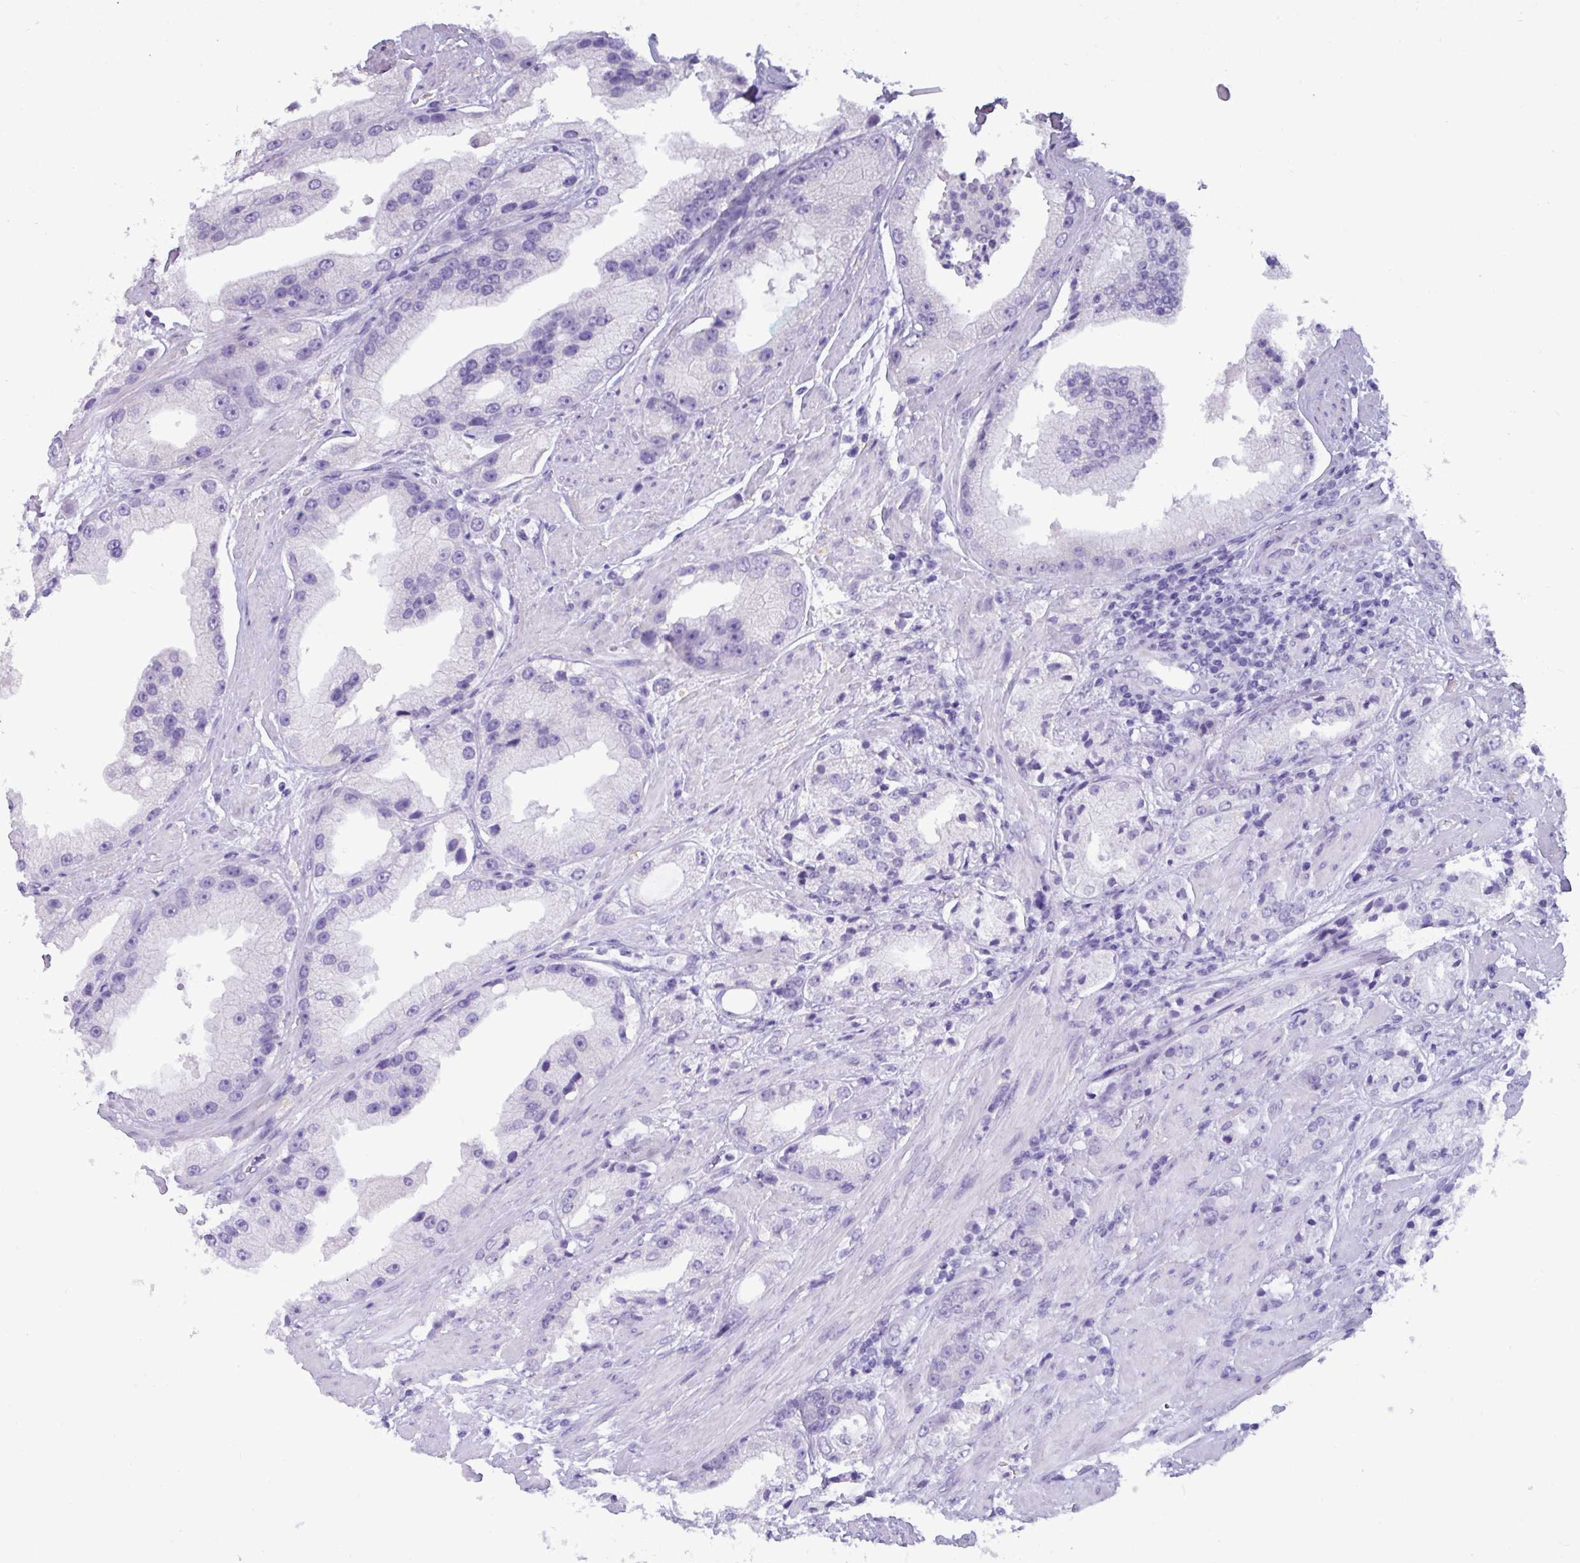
{"staining": {"intensity": "negative", "quantity": "none", "location": "none"}, "tissue": "prostate cancer", "cell_type": "Tumor cells", "image_type": "cancer", "snomed": [{"axis": "morphology", "description": "Adenocarcinoma, Low grade"}, {"axis": "topography", "description": "Prostate"}], "caption": "Immunohistochemical staining of human prostate cancer (low-grade adenocarcinoma) shows no significant positivity in tumor cells. (DAB immunohistochemistry visualized using brightfield microscopy, high magnification).", "gene": "STIMATE", "patient": {"sex": "male", "age": 67}}